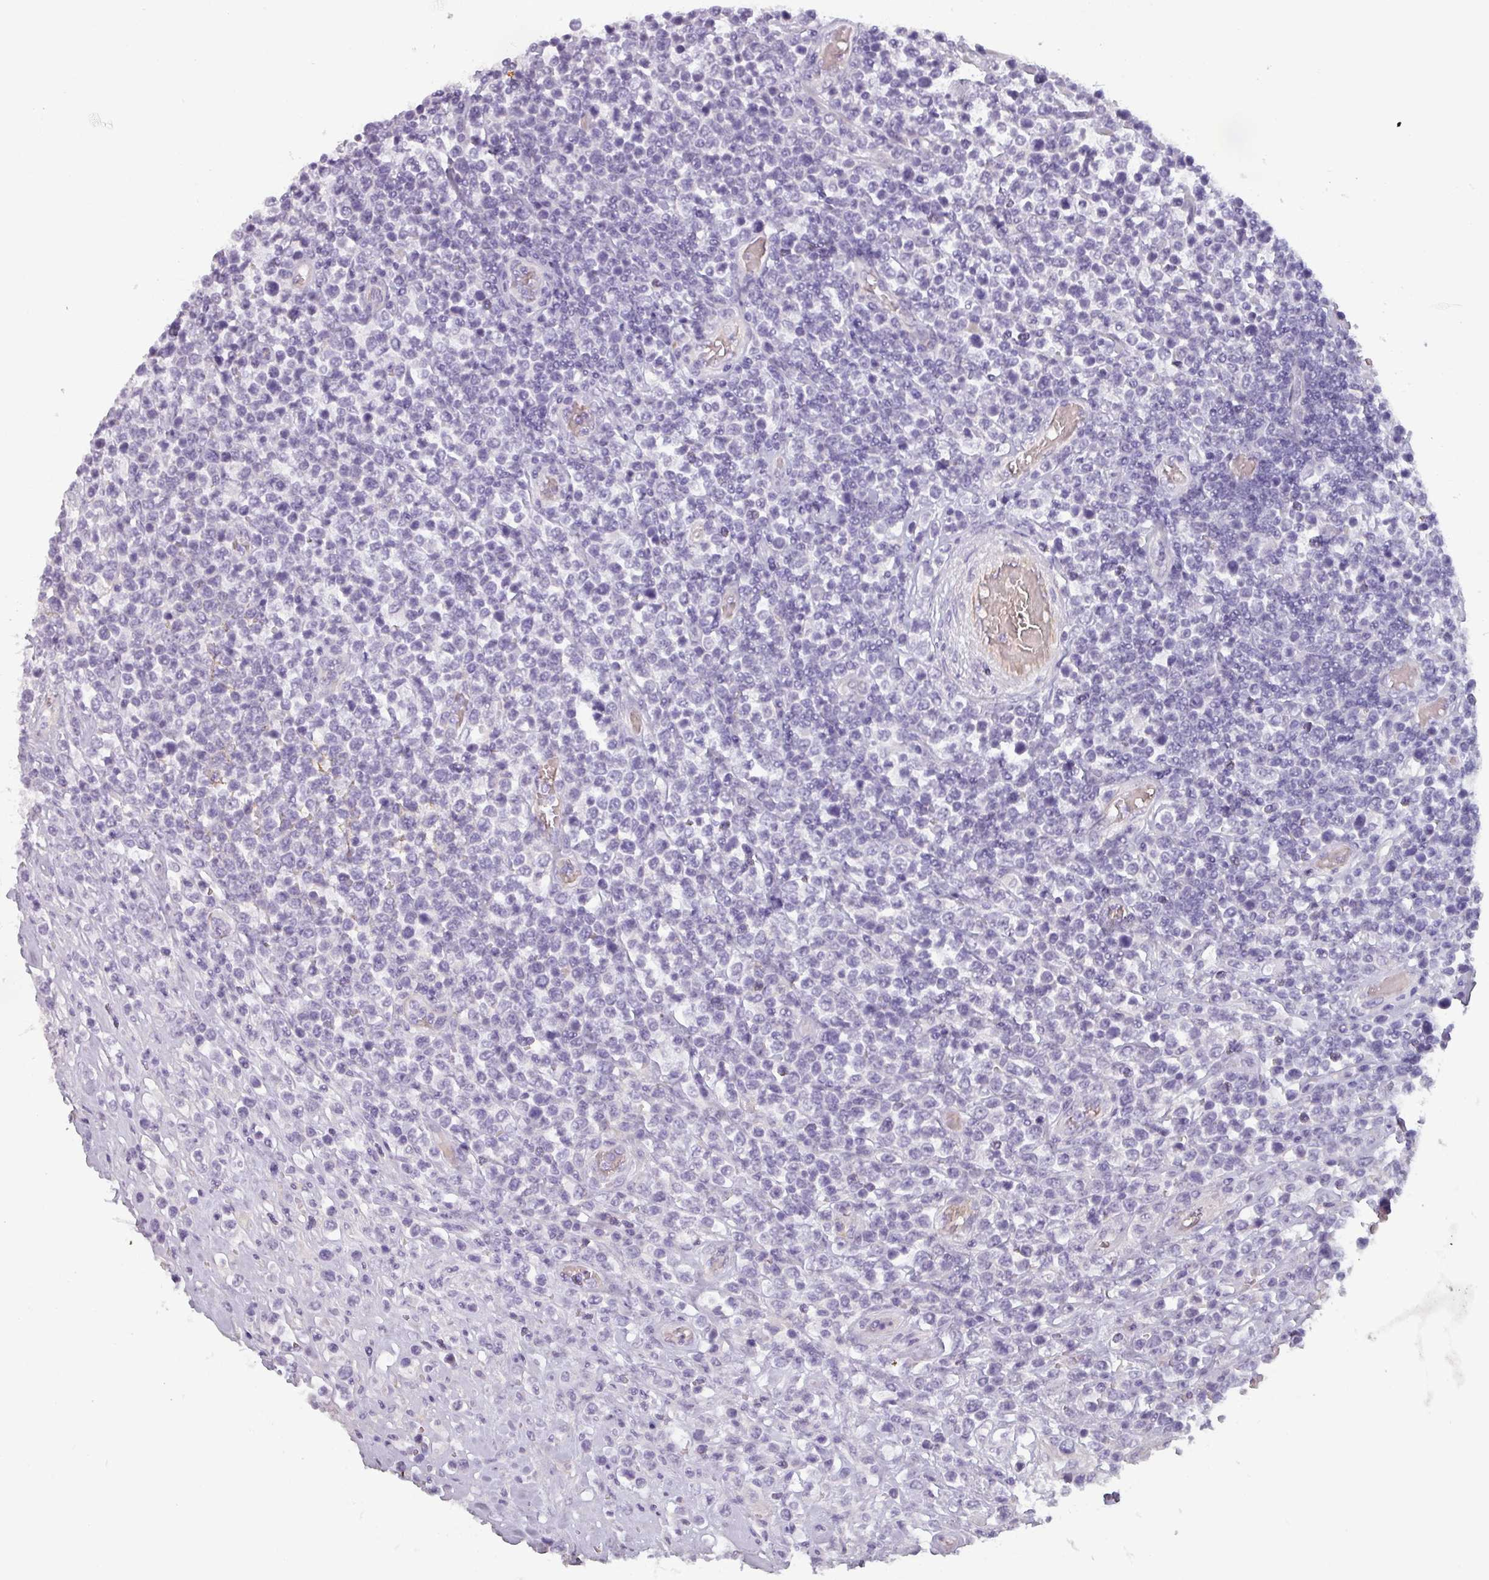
{"staining": {"intensity": "negative", "quantity": "none", "location": "none"}, "tissue": "lymphoma", "cell_type": "Tumor cells", "image_type": "cancer", "snomed": [{"axis": "morphology", "description": "Malignant lymphoma, non-Hodgkin's type, High grade"}, {"axis": "topography", "description": "Soft tissue"}], "caption": "Immunohistochemistry (IHC) of human lymphoma exhibits no staining in tumor cells.", "gene": "AREL1", "patient": {"sex": "female", "age": 56}}